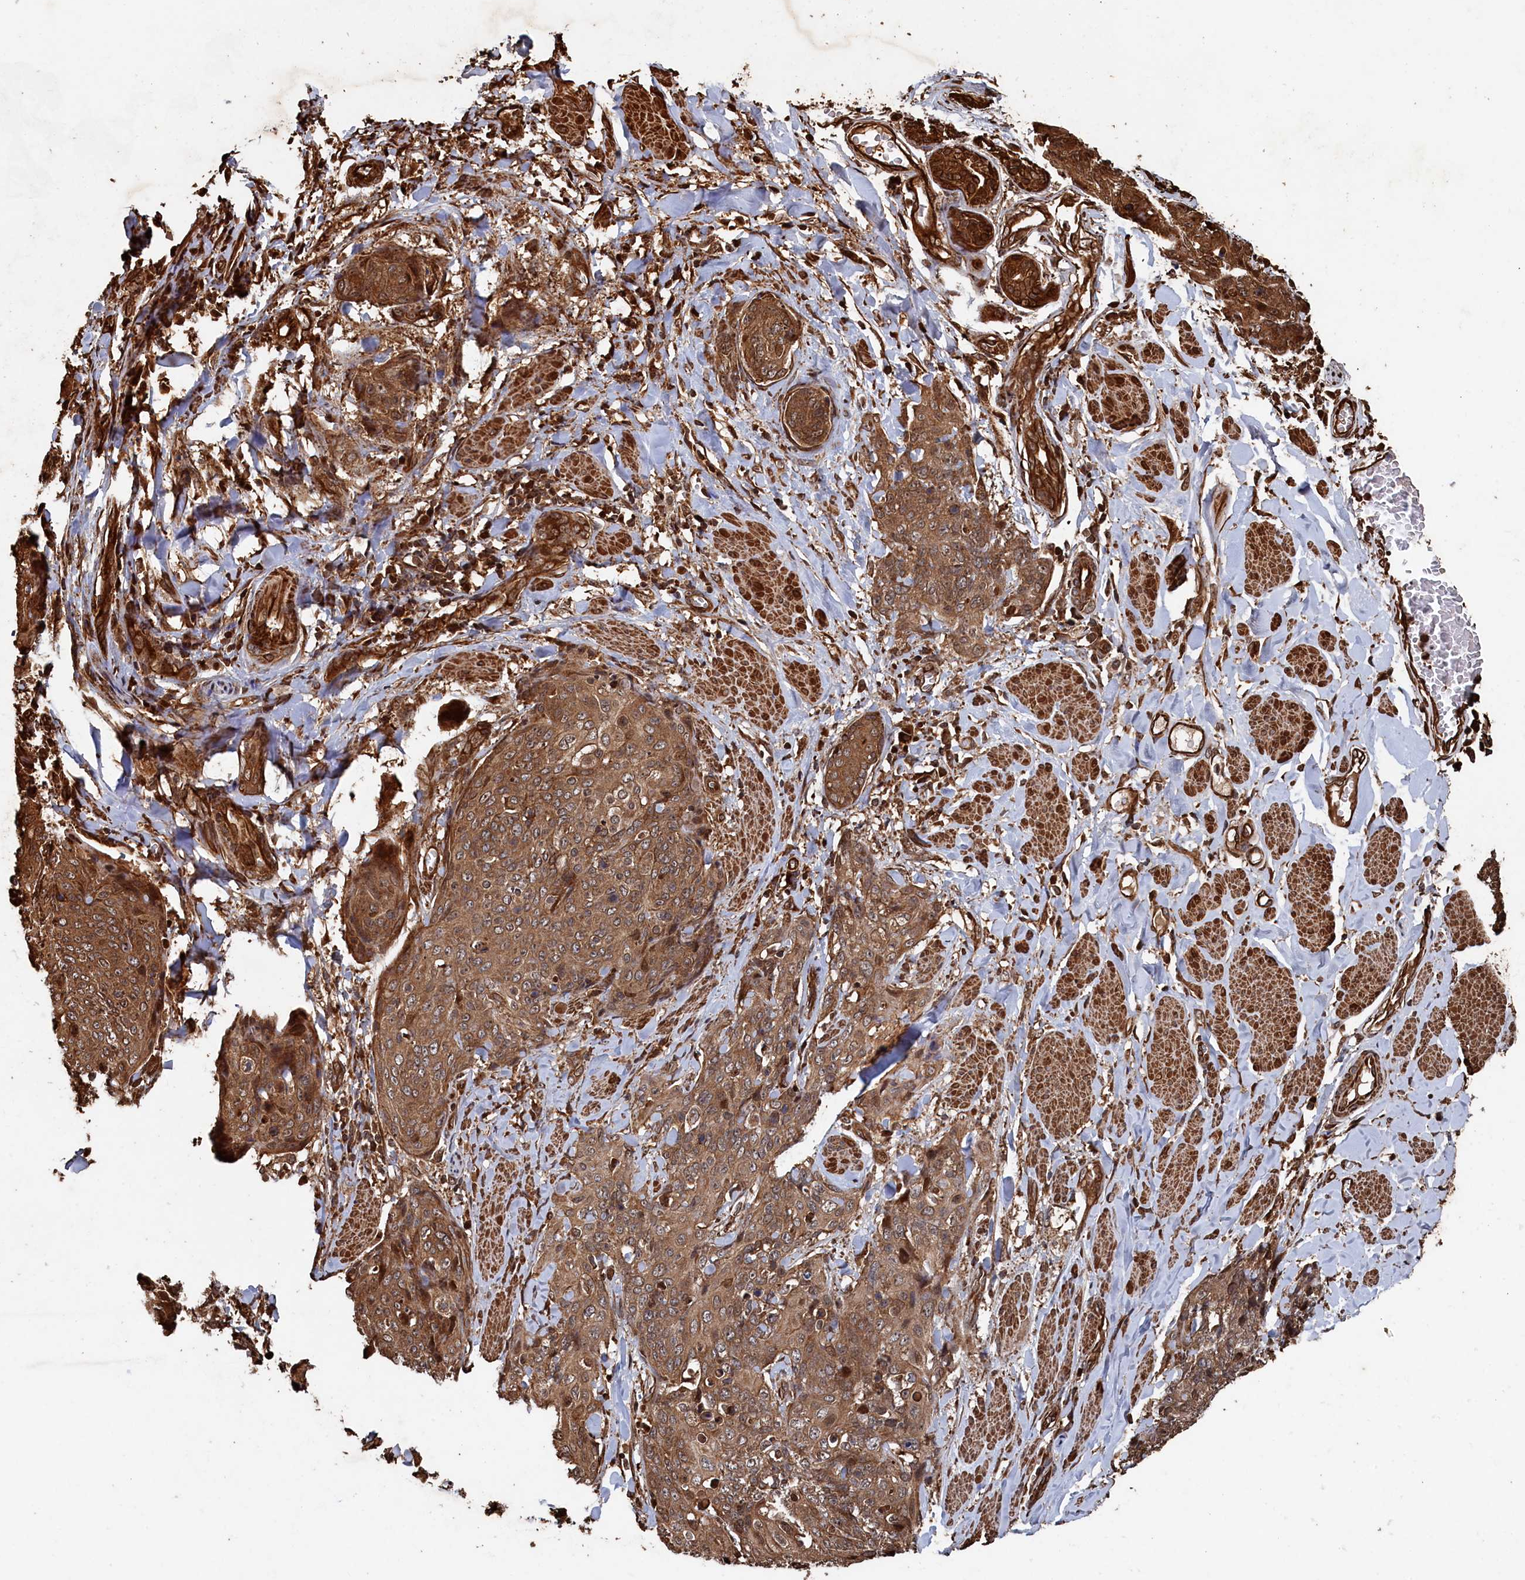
{"staining": {"intensity": "moderate", "quantity": ">75%", "location": "cytoplasmic/membranous,nuclear"}, "tissue": "skin cancer", "cell_type": "Tumor cells", "image_type": "cancer", "snomed": [{"axis": "morphology", "description": "Squamous cell carcinoma, NOS"}, {"axis": "topography", "description": "Skin"}, {"axis": "topography", "description": "Vulva"}], "caption": "Tumor cells exhibit medium levels of moderate cytoplasmic/membranous and nuclear staining in about >75% of cells in squamous cell carcinoma (skin). Nuclei are stained in blue.", "gene": "PIGN", "patient": {"sex": "female", "age": 85}}